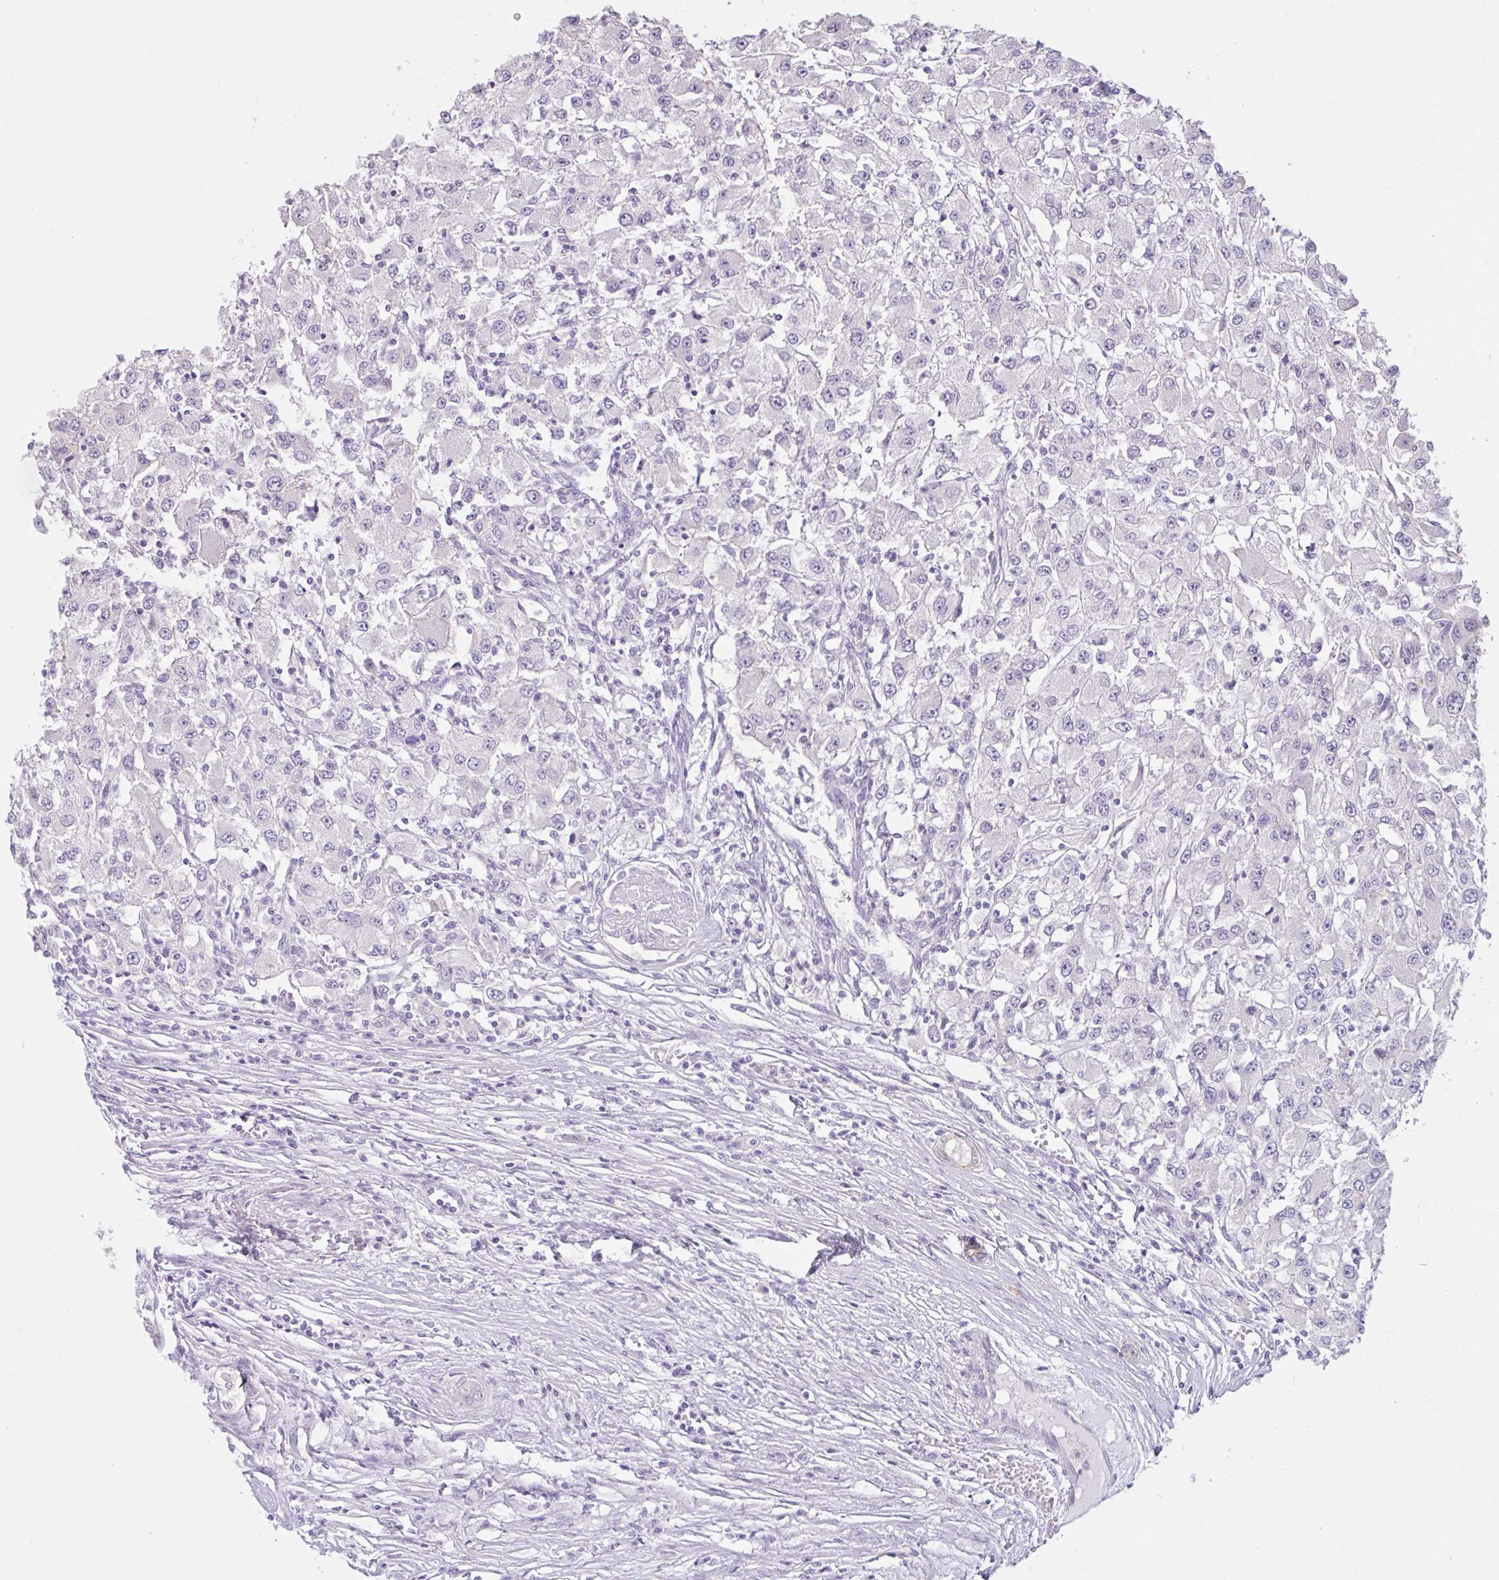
{"staining": {"intensity": "negative", "quantity": "none", "location": "none"}, "tissue": "renal cancer", "cell_type": "Tumor cells", "image_type": "cancer", "snomed": [{"axis": "morphology", "description": "Adenocarcinoma, NOS"}, {"axis": "topography", "description": "Kidney"}], "caption": "The histopathology image displays no staining of tumor cells in renal adenocarcinoma.", "gene": "CDH19", "patient": {"sex": "female", "age": 67}}